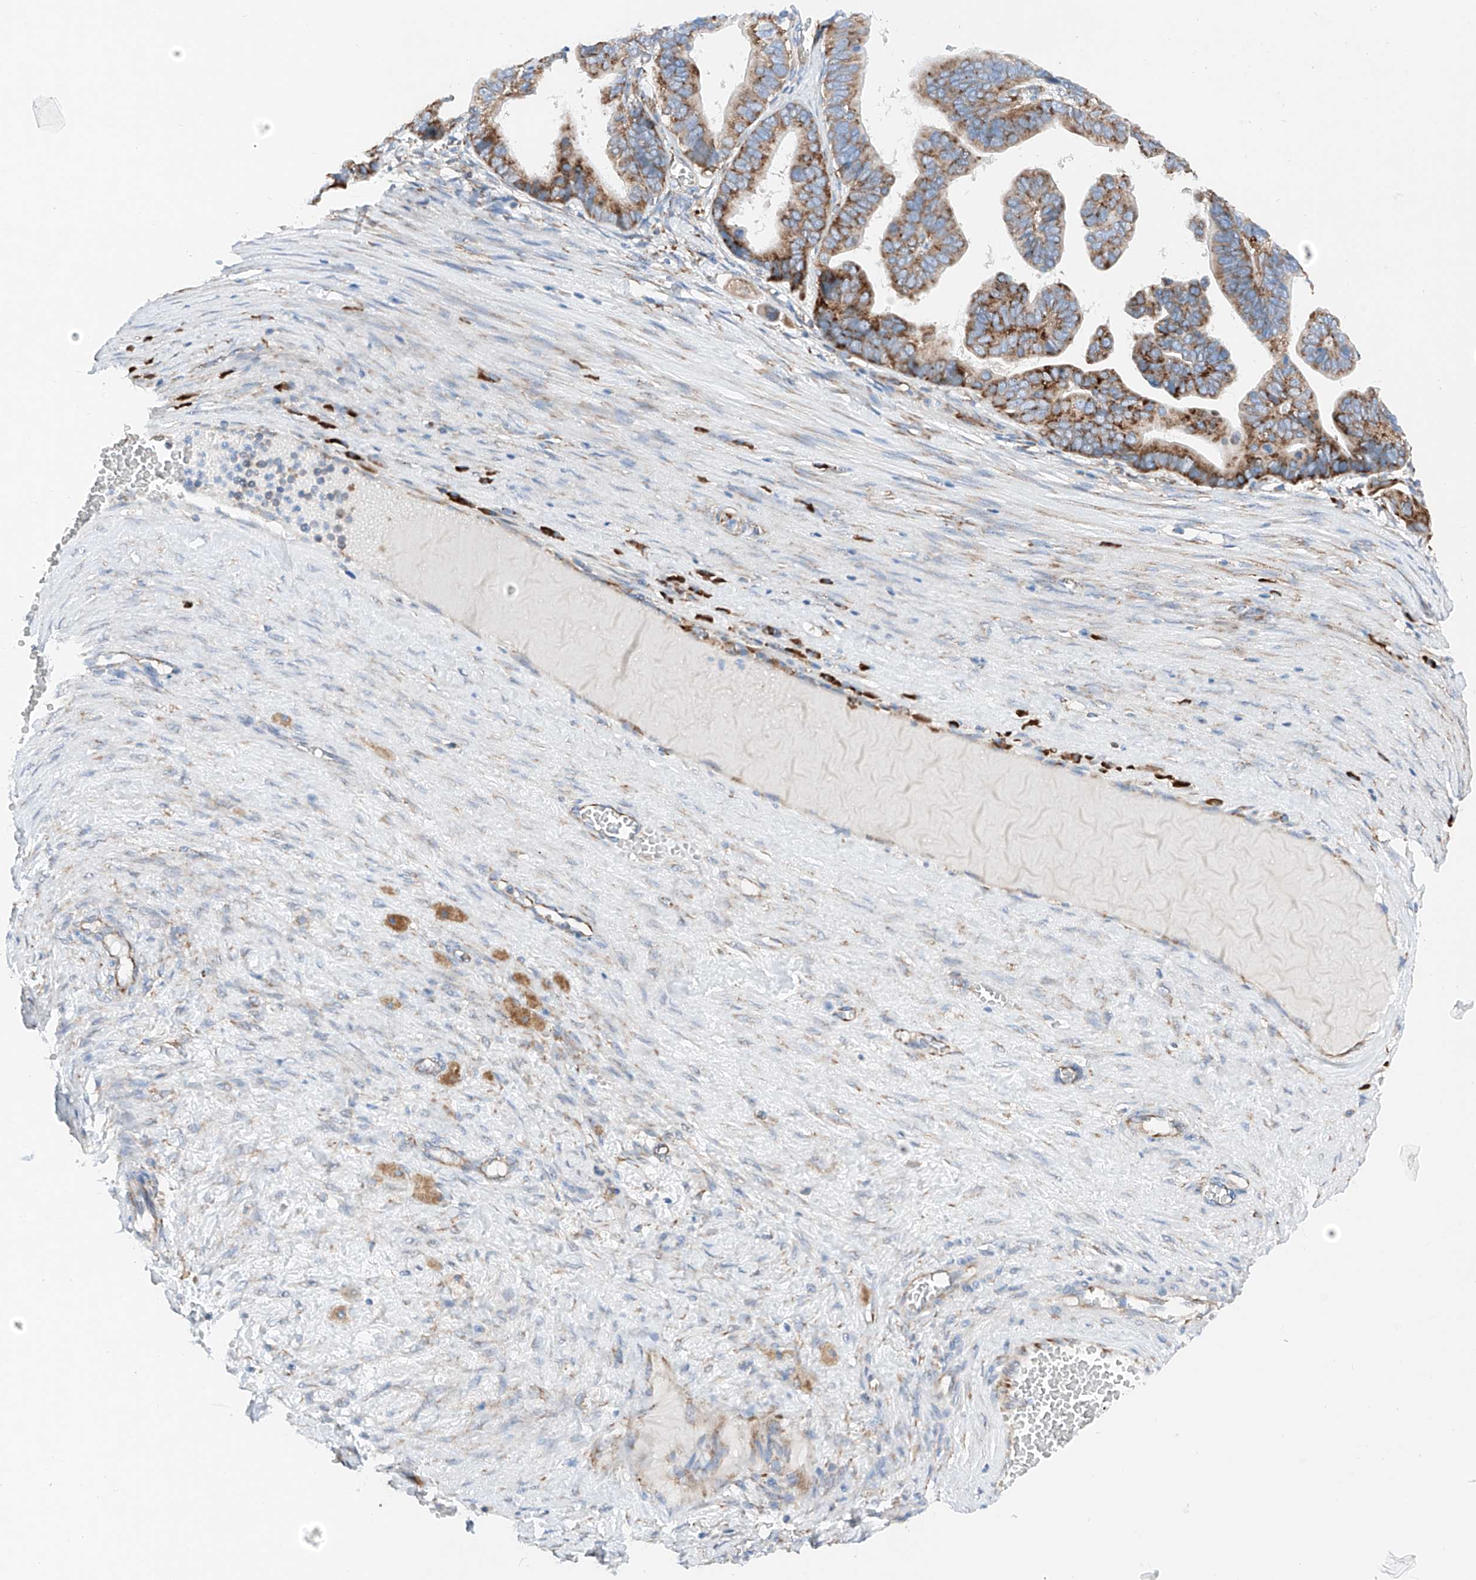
{"staining": {"intensity": "moderate", "quantity": ">75%", "location": "cytoplasmic/membranous"}, "tissue": "ovarian cancer", "cell_type": "Tumor cells", "image_type": "cancer", "snomed": [{"axis": "morphology", "description": "Cystadenocarcinoma, serous, NOS"}, {"axis": "topography", "description": "Ovary"}], "caption": "Ovarian serous cystadenocarcinoma was stained to show a protein in brown. There is medium levels of moderate cytoplasmic/membranous staining in approximately >75% of tumor cells. (DAB (3,3'-diaminobenzidine) IHC, brown staining for protein, blue staining for nuclei).", "gene": "CRELD1", "patient": {"sex": "female", "age": 56}}